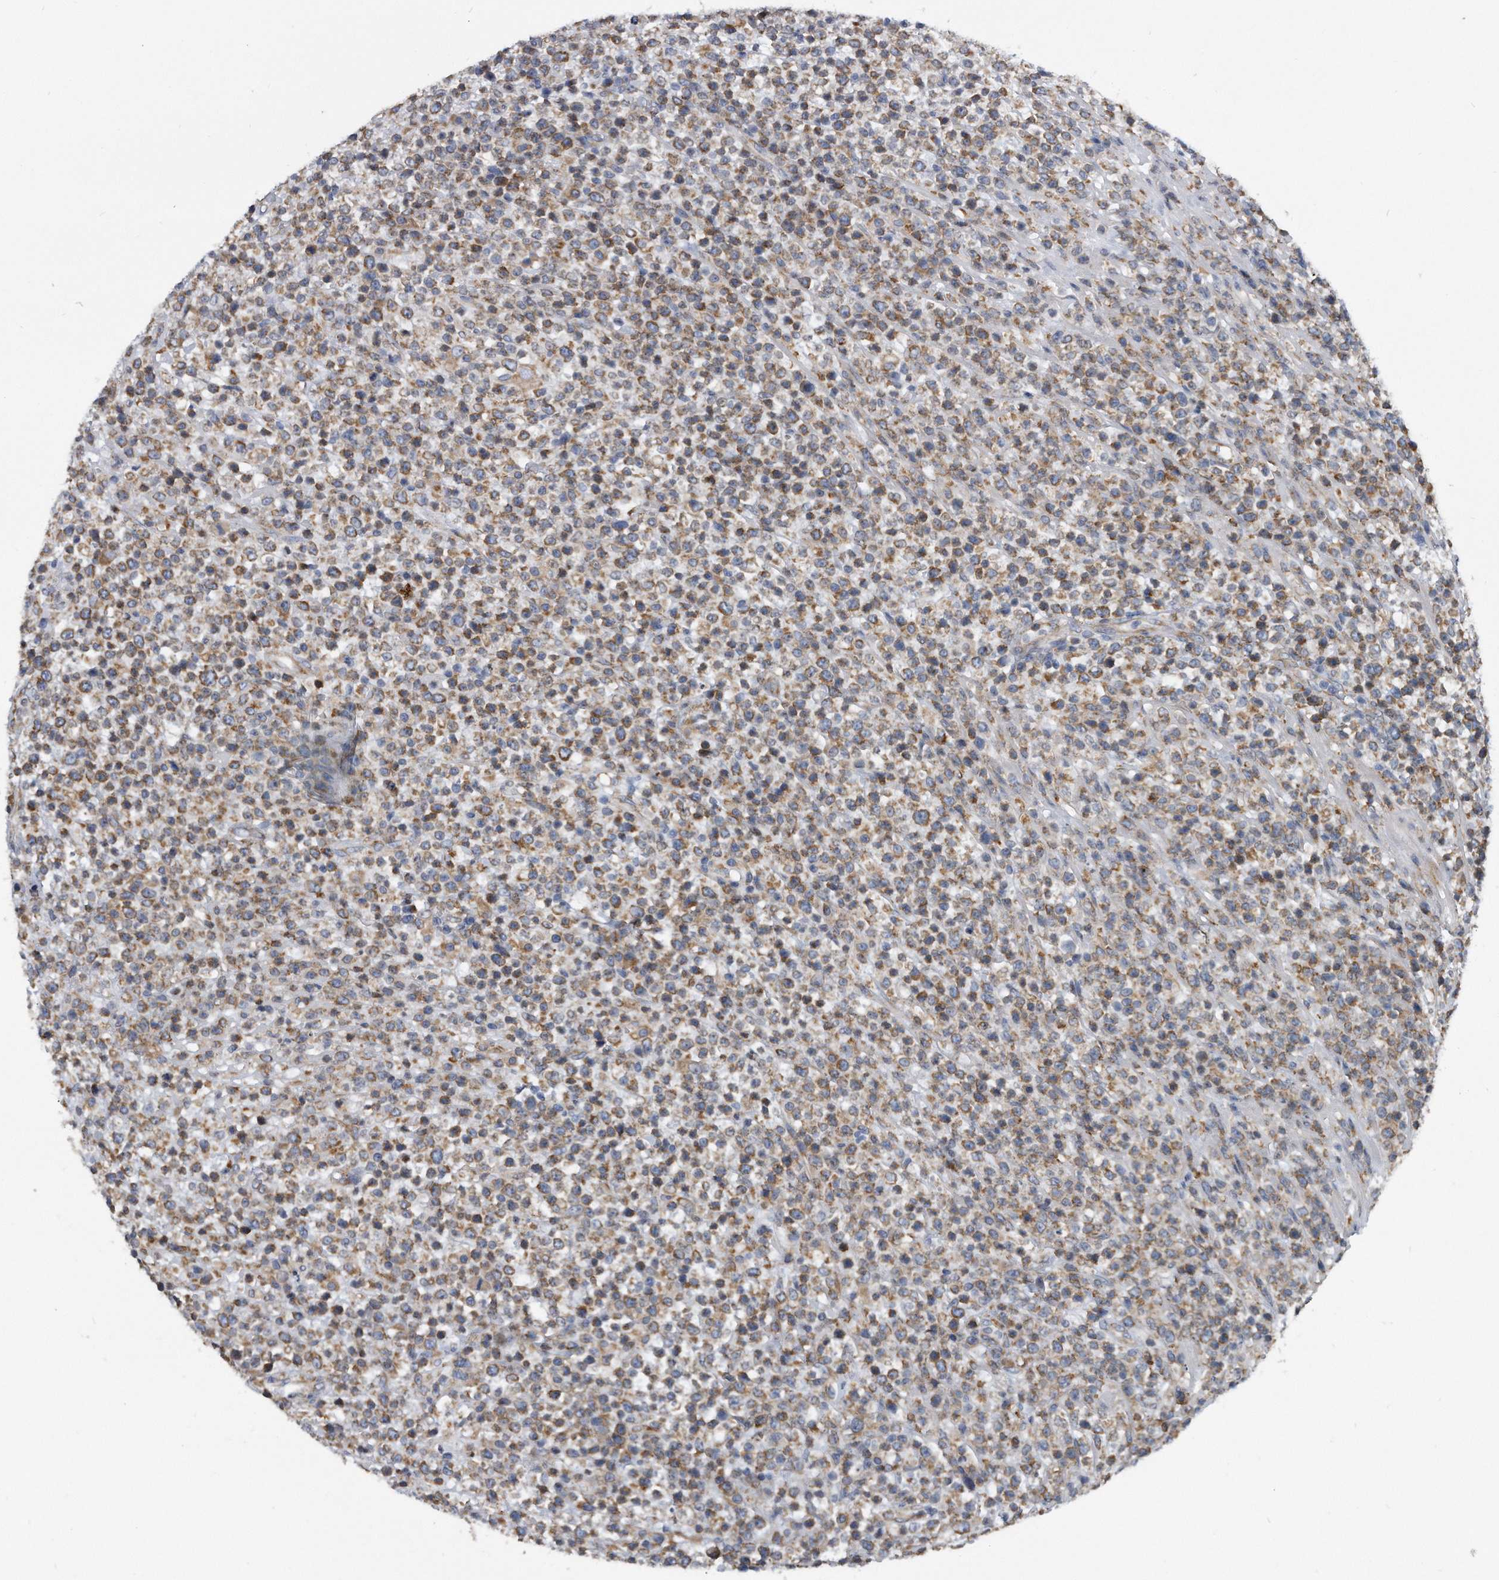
{"staining": {"intensity": "moderate", "quantity": ">75%", "location": "cytoplasmic/membranous"}, "tissue": "lymphoma", "cell_type": "Tumor cells", "image_type": "cancer", "snomed": [{"axis": "morphology", "description": "Malignant lymphoma, non-Hodgkin's type, High grade"}, {"axis": "topography", "description": "Colon"}], "caption": "A medium amount of moderate cytoplasmic/membranous staining is identified in approximately >75% of tumor cells in malignant lymphoma, non-Hodgkin's type (high-grade) tissue. The staining is performed using DAB (3,3'-diaminobenzidine) brown chromogen to label protein expression. The nuclei are counter-stained blue using hematoxylin.", "gene": "CCDC47", "patient": {"sex": "female", "age": 53}}